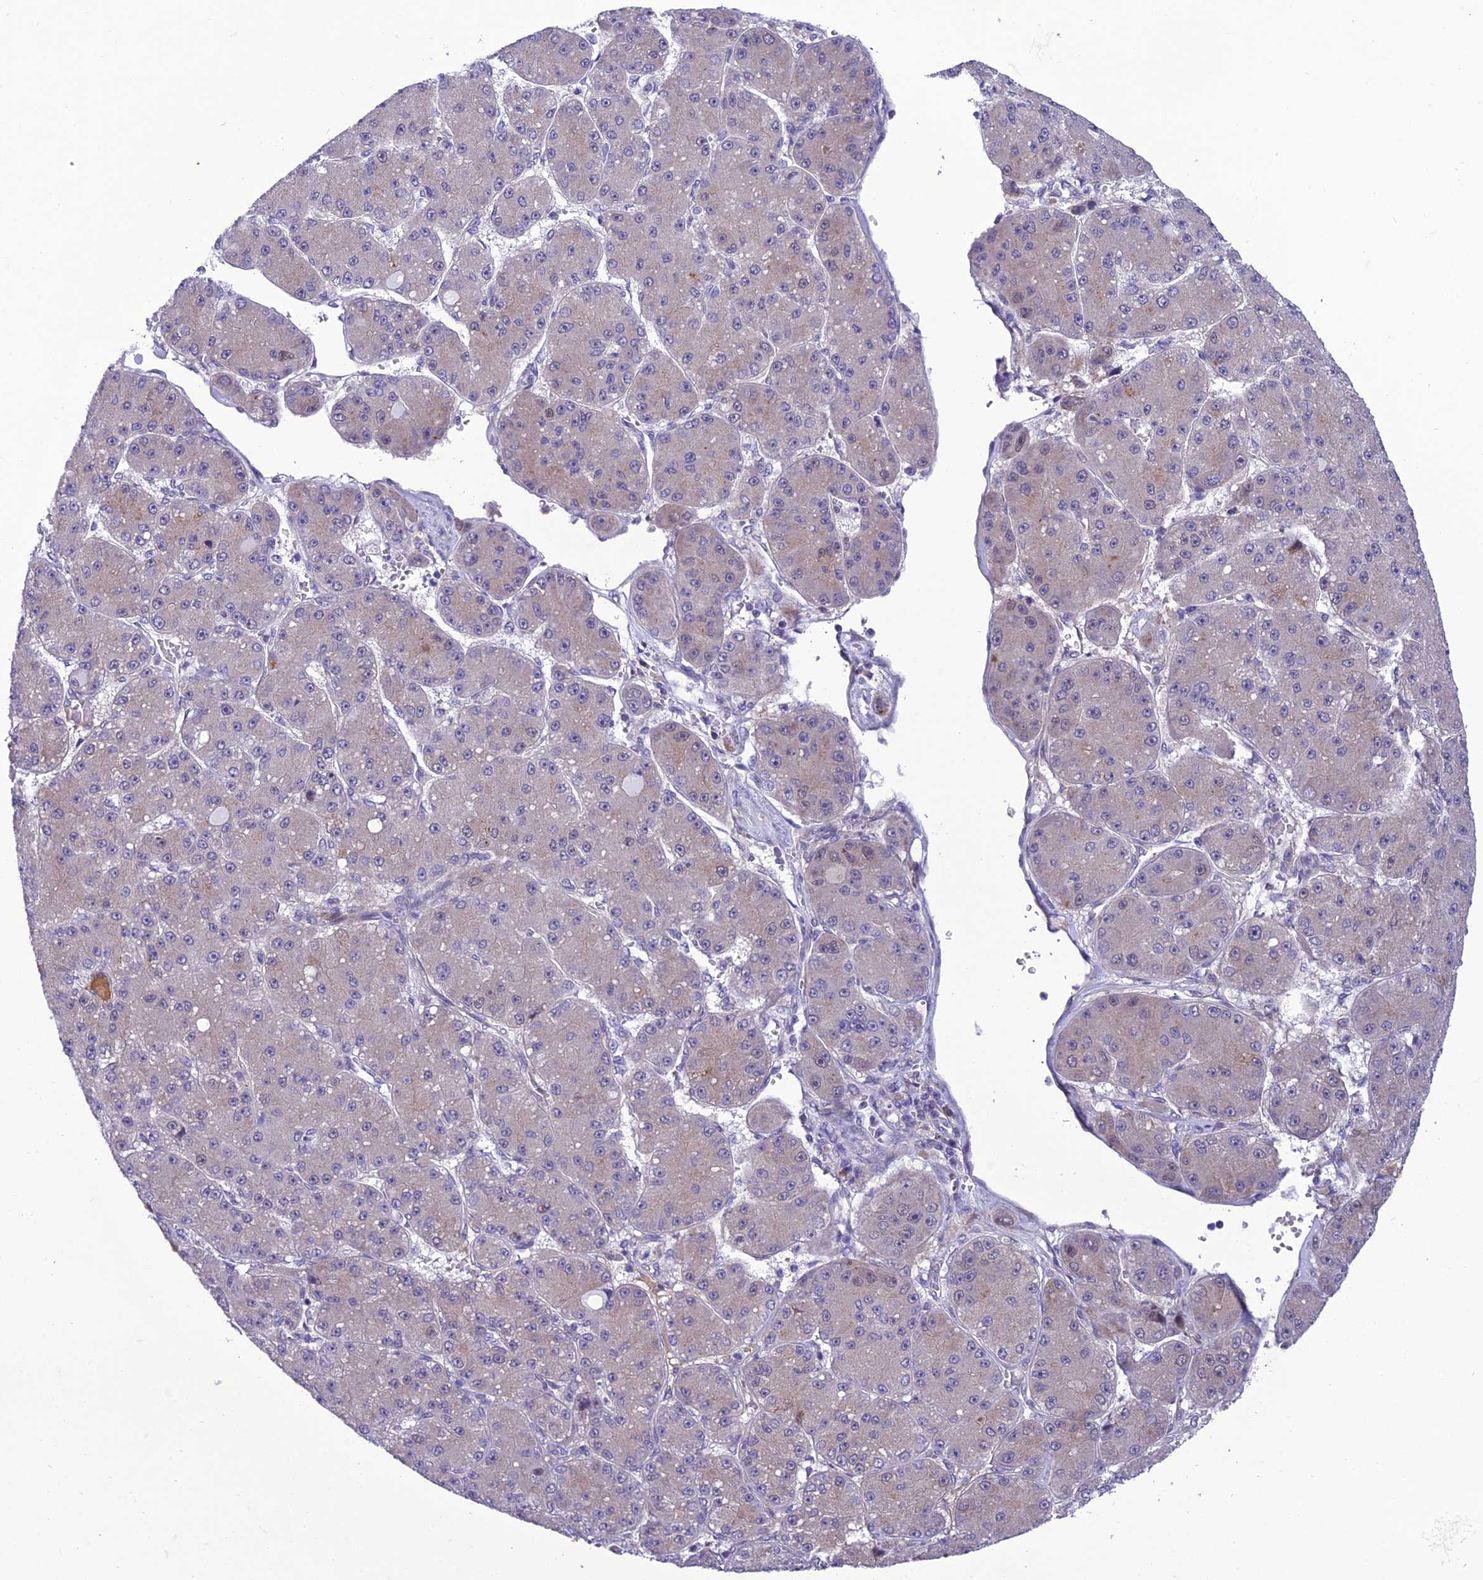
{"staining": {"intensity": "negative", "quantity": "none", "location": "none"}, "tissue": "liver cancer", "cell_type": "Tumor cells", "image_type": "cancer", "snomed": [{"axis": "morphology", "description": "Carcinoma, Hepatocellular, NOS"}, {"axis": "topography", "description": "Liver"}], "caption": "Immunohistochemistry (IHC) of liver cancer (hepatocellular carcinoma) exhibits no expression in tumor cells.", "gene": "GAB4", "patient": {"sex": "male", "age": 67}}